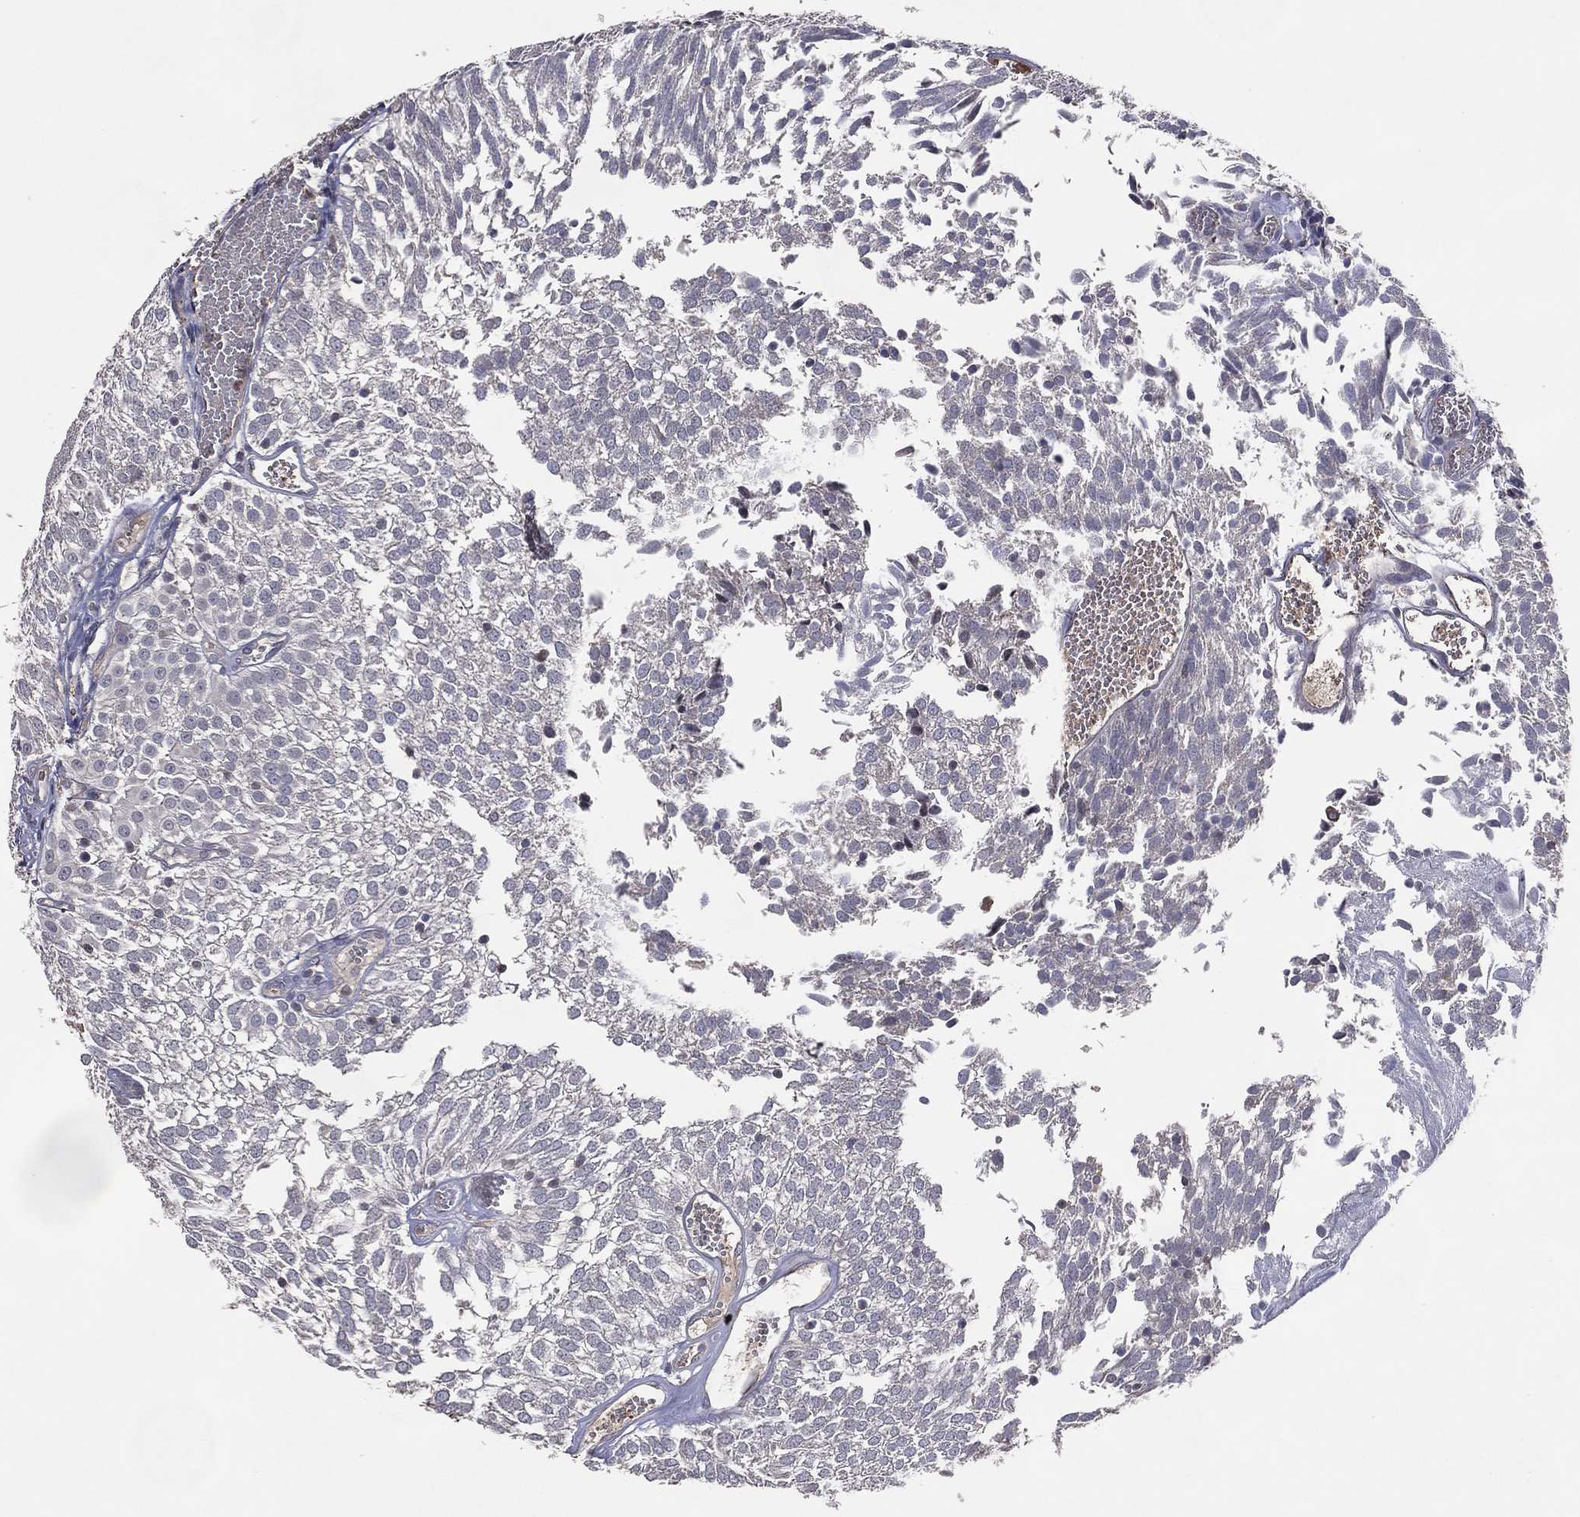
{"staining": {"intensity": "negative", "quantity": "none", "location": "none"}, "tissue": "urothelial cancer", "cell_type": "Tumor cells", "image_type": "cancer", "snomed": [{"axis": "morphology", "description": "Urothelial carcinoma, Low grade"}, {"axis": "topography", "description": "Urinary bladder"}], "caption": "This is an IHC photomicrograph of urothelial cancer. There is no staining in tumor cells.", "gene": "DNAH7", "patient": {"sex": "male", "age": 52}}